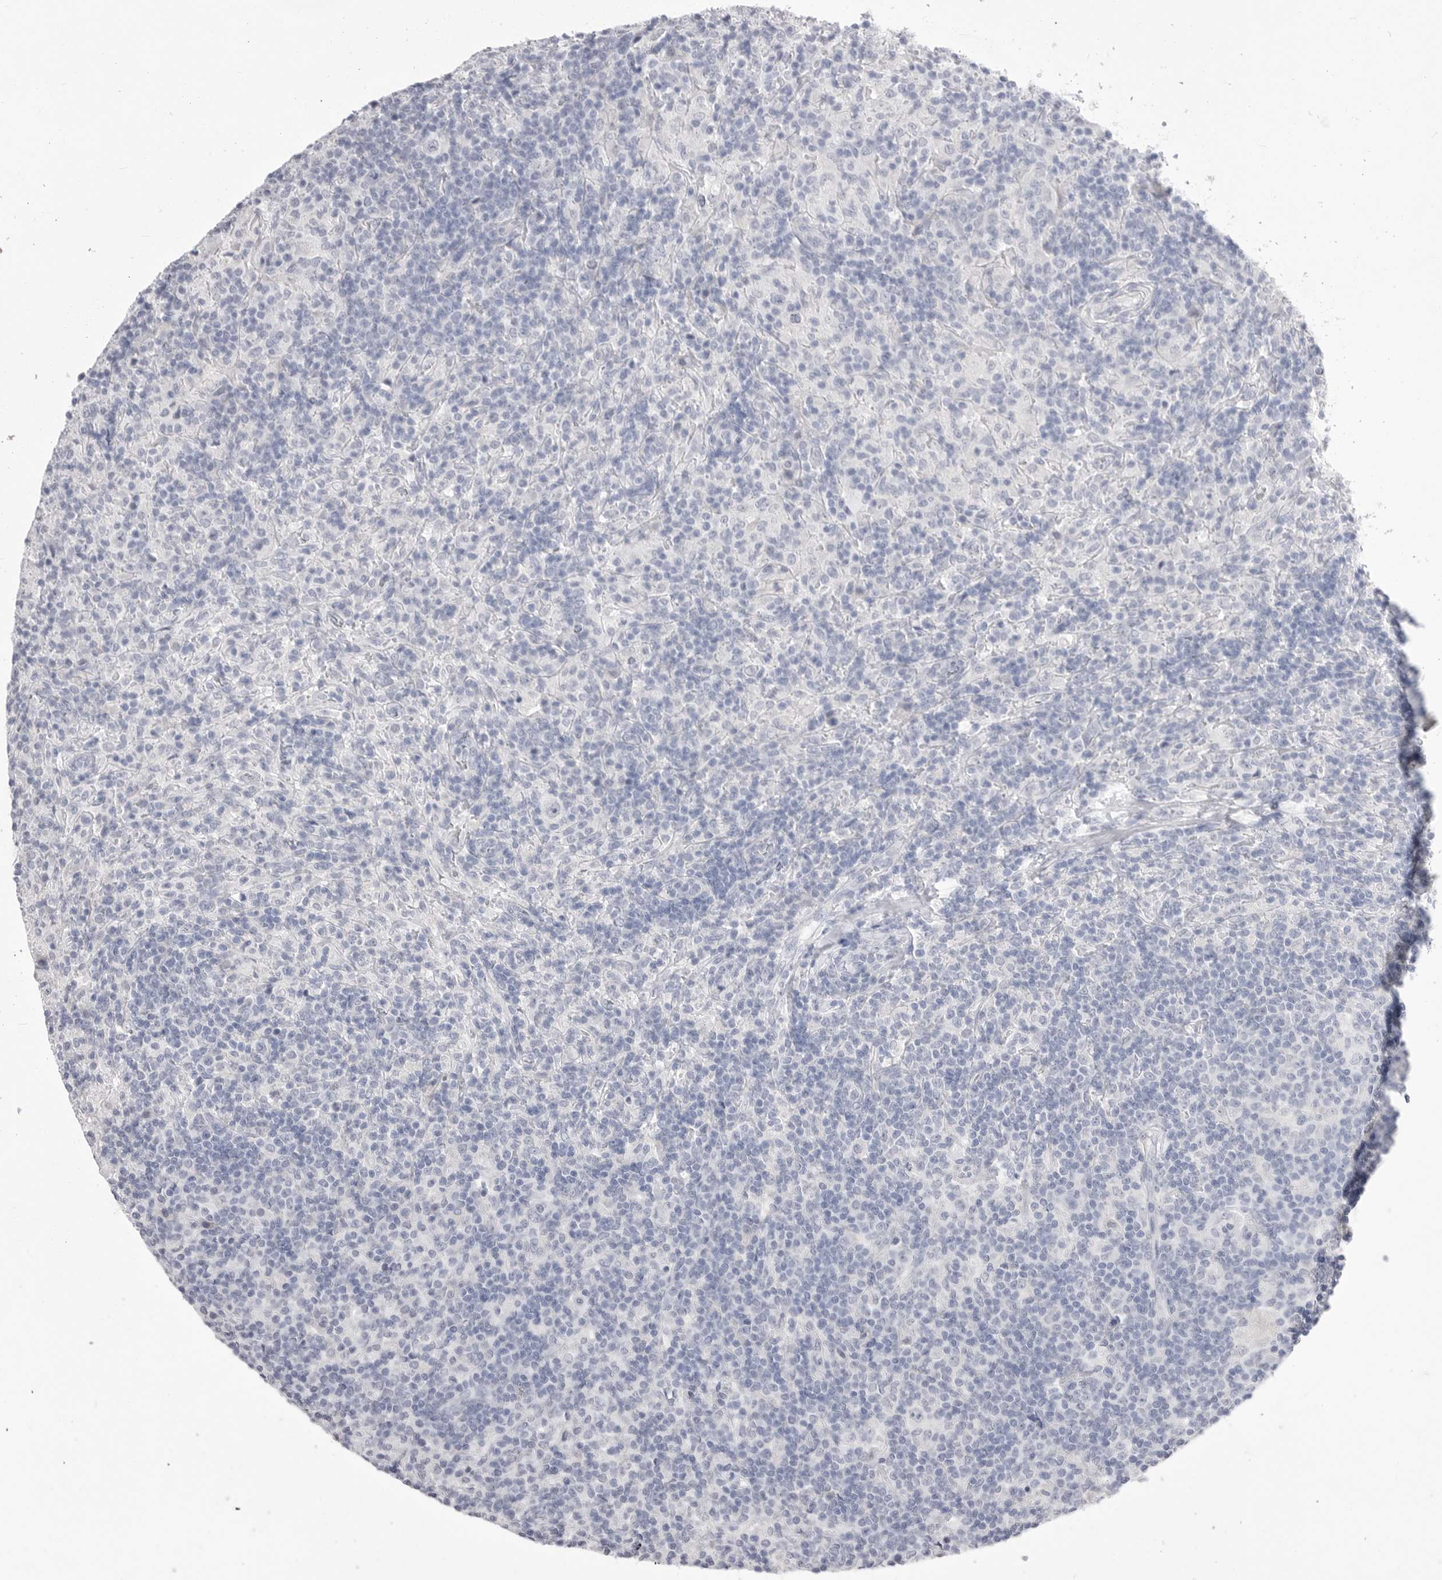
{"staining": {"intensity": "negative", "quantity": "none", "location": "none"}, "tissue": "lymphoma", "cell_type": "Tumor cells", "image_type": "cancer", "snomed": [{"axis": "morphology", "description": "Hodgkin's disease, NOS"}, {"axis": "topography", "description": "Lymph node"}], "caption": "High power microscopy photomicrograph of an immunohistochemistry (IHC) histopathology image of Hodgkin's disease, revealing no significant staining in tumor cells.", "gene": "CPB1", "patient": {"sex": "male", "age": 70}}